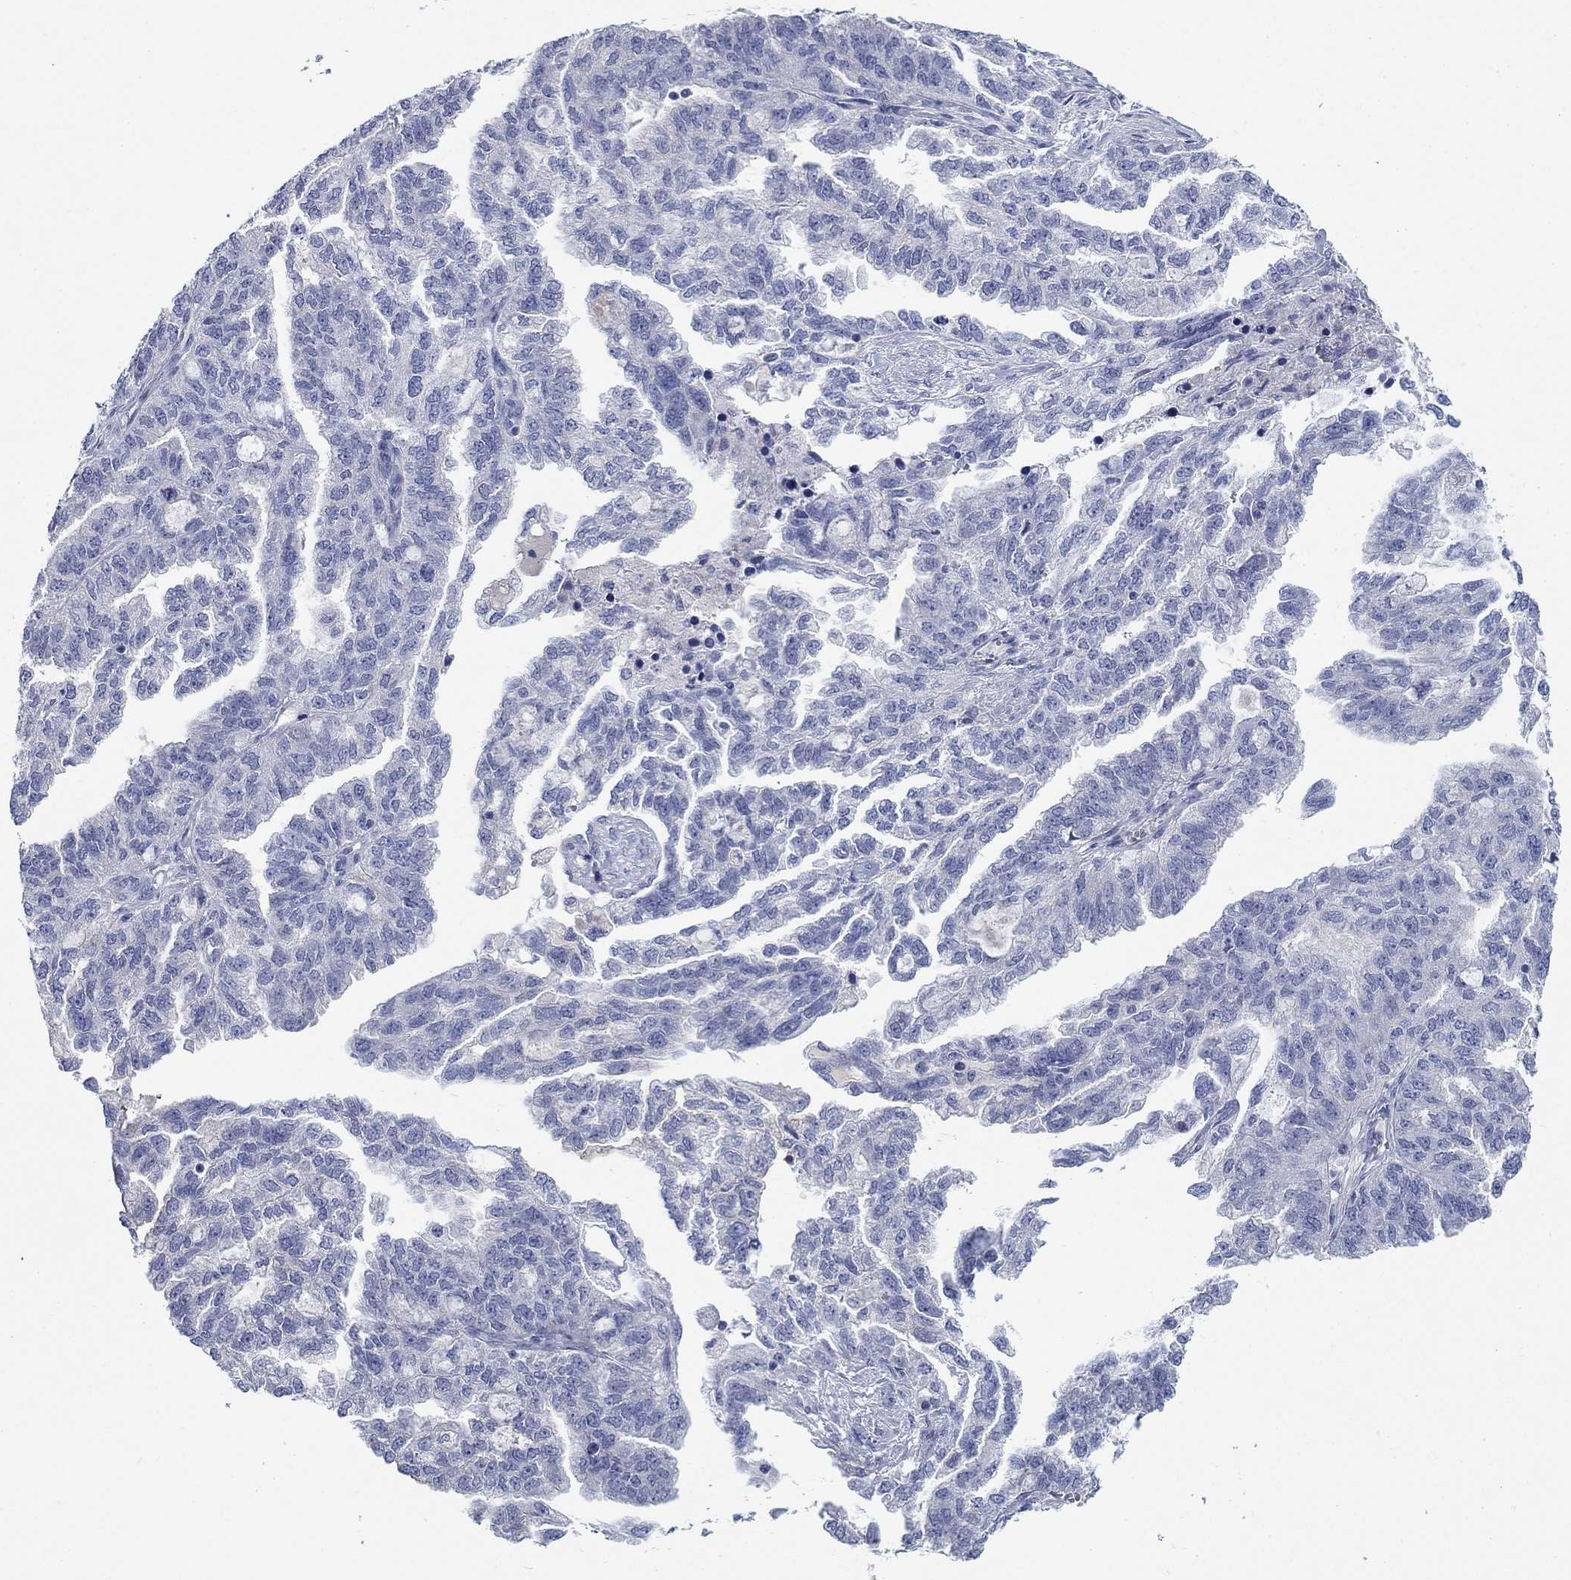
{"staining": {"intensity": "negative", "quantity": "none", "location": "none"}, "tissue": "ovarian cancer", "cell_type": "Tumor cells", "image_type": "cancer", "snomed": [{"axis": "morphology", "description": "Cystadenocarcinoma, serous, NOS"}, {"axis": "topography", "description": "Ovary"}], "caption": "Immunohistochemical staining of human serous cystadenocarcinoma (ovarian) demonstrates no significant staining in tumor cells.", "gene": "TMEM249", "patient": {"sex": "female", "age": 51}}